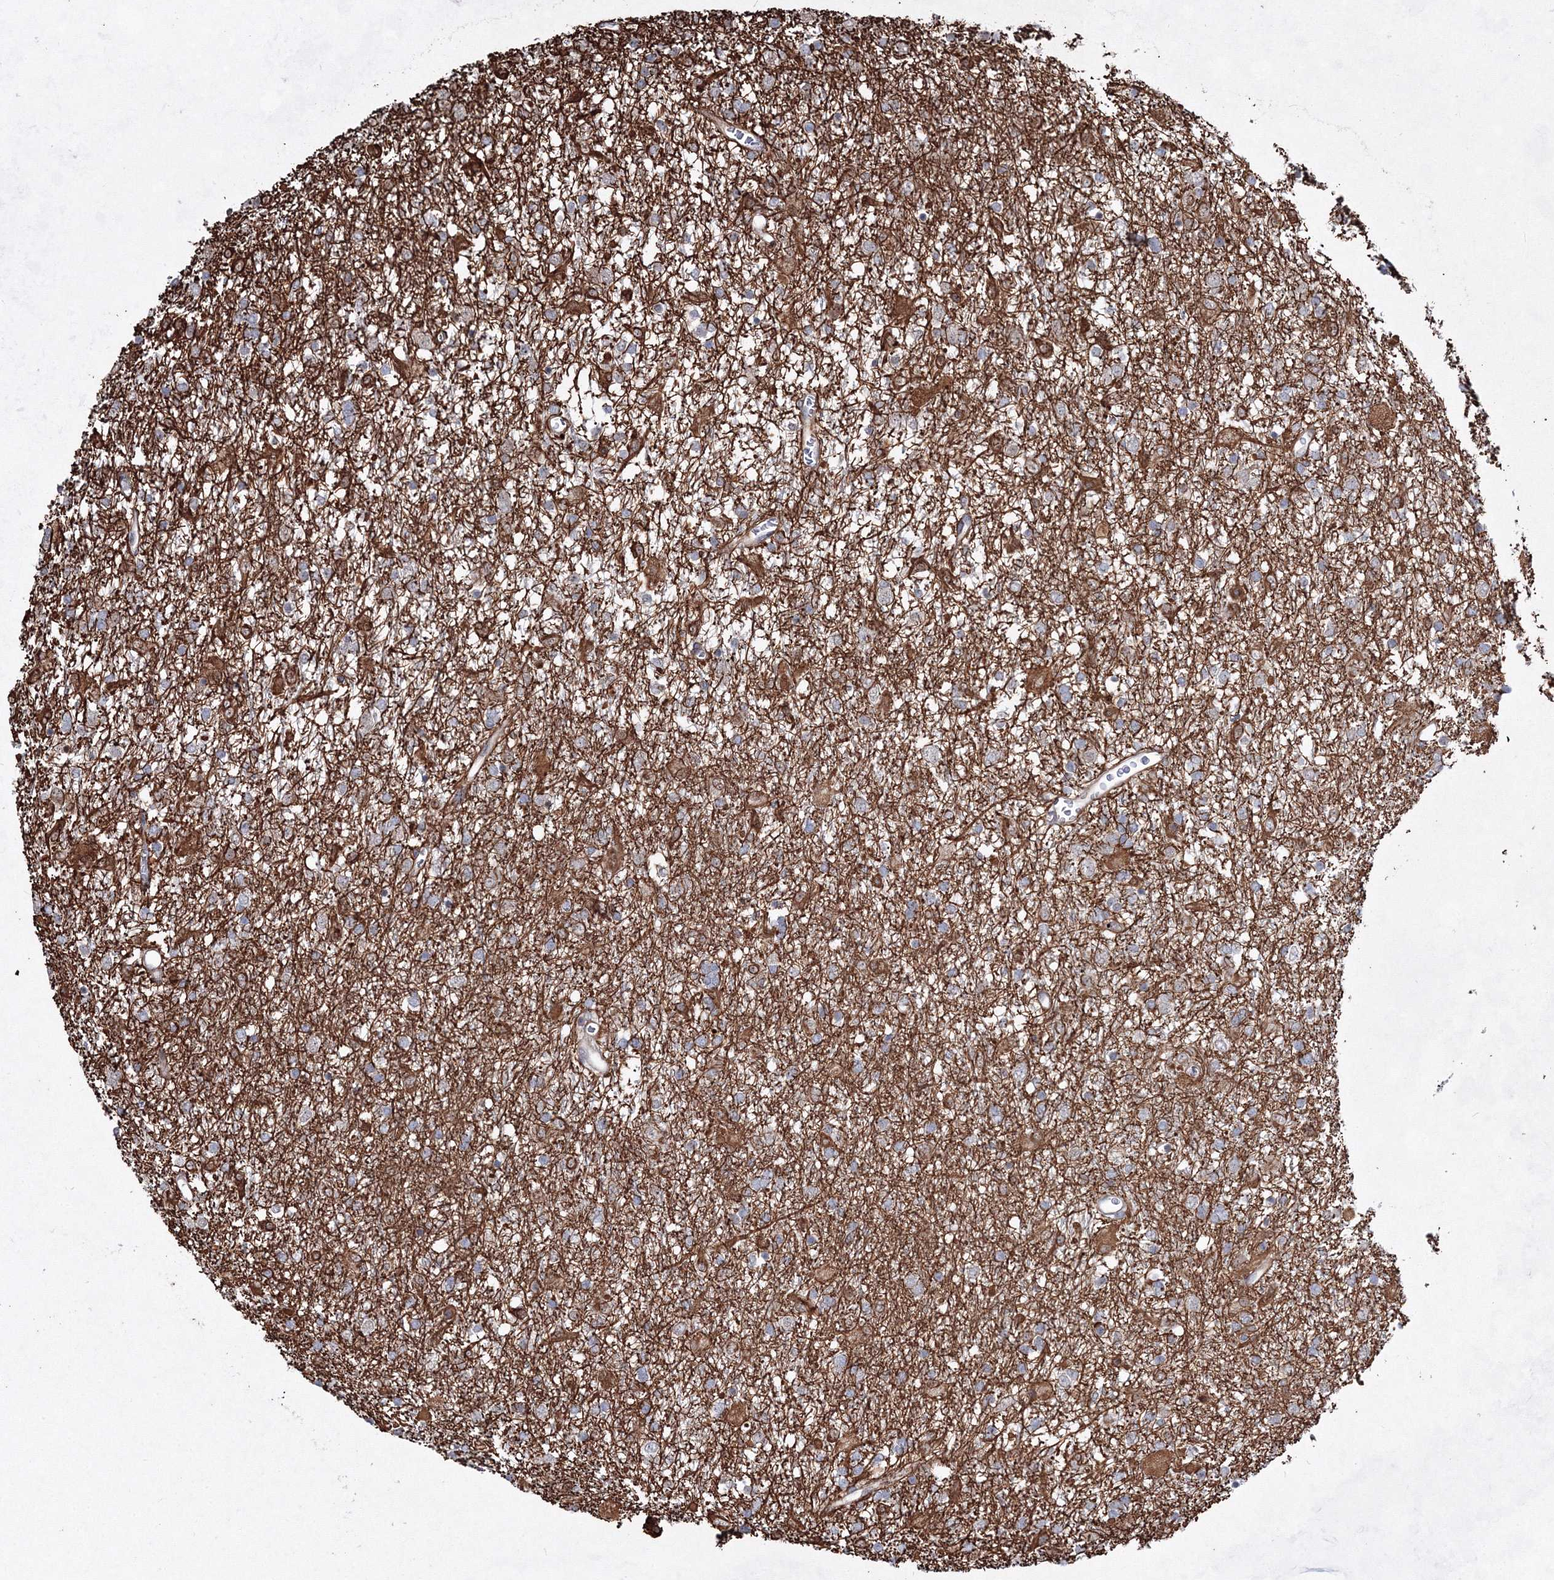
{"staining": {"intensity": "negative", "quantity": "none", "location": "none"}, "tissue": "glioma", "cell_type": "Tumor cells", "image_type": "cancer", "snomed": [{"axis": "morphology", "description": "Glioma, malignant, Low grade"}, {"axis": "topography", "description": "Brain"}], "caption": "Protein analysis of glioma exhibits no significant expression in tumor cells.", "gene": "SNIP1", "patient": {"sex": "male", "age": 65}}